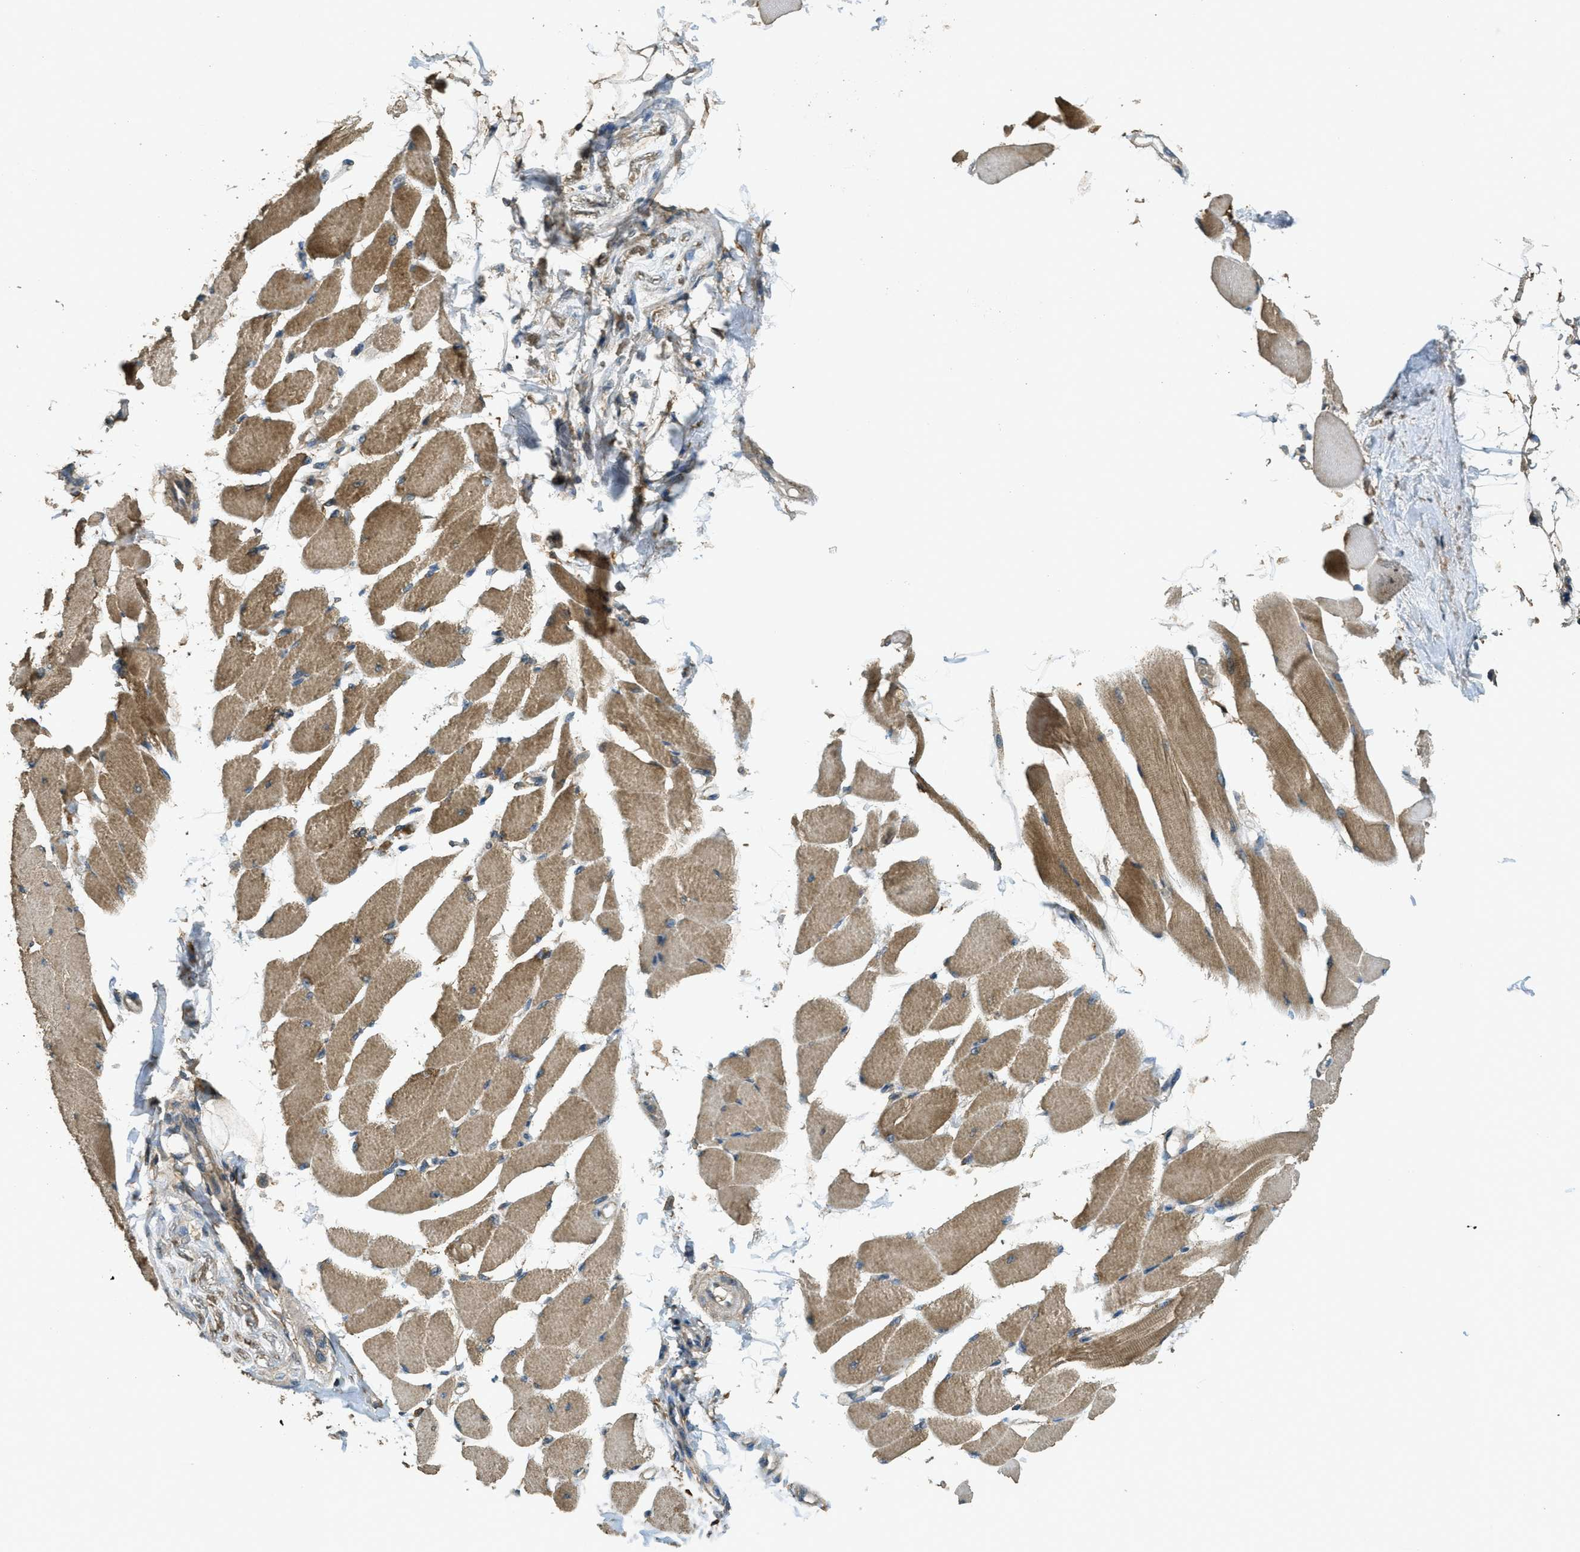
{"staining": {"intensity": "moderate", "quantity": ">75%", "location": "cytoplasmic/membranous"}, "tissue": "skeletal muscle", "cell_type": "Myocytes", "image_type": "normal", "snomed": [{"axis": "morphology", "description": "Normal tissue, NOS"}, {"axis": "topography", "description": "Skeletal muscle"}, {"axis": "topography", "description": "Peripheral nerve tissue"}], "caption": "The histopathology image exhibits staining of unremarkable skeletal muscle, revealing moderate cytoplasmic/membranous protein positivity (brown color) within myocytes.", "gene": "CD276", "patient": {"sex": "female", "age": 84}}